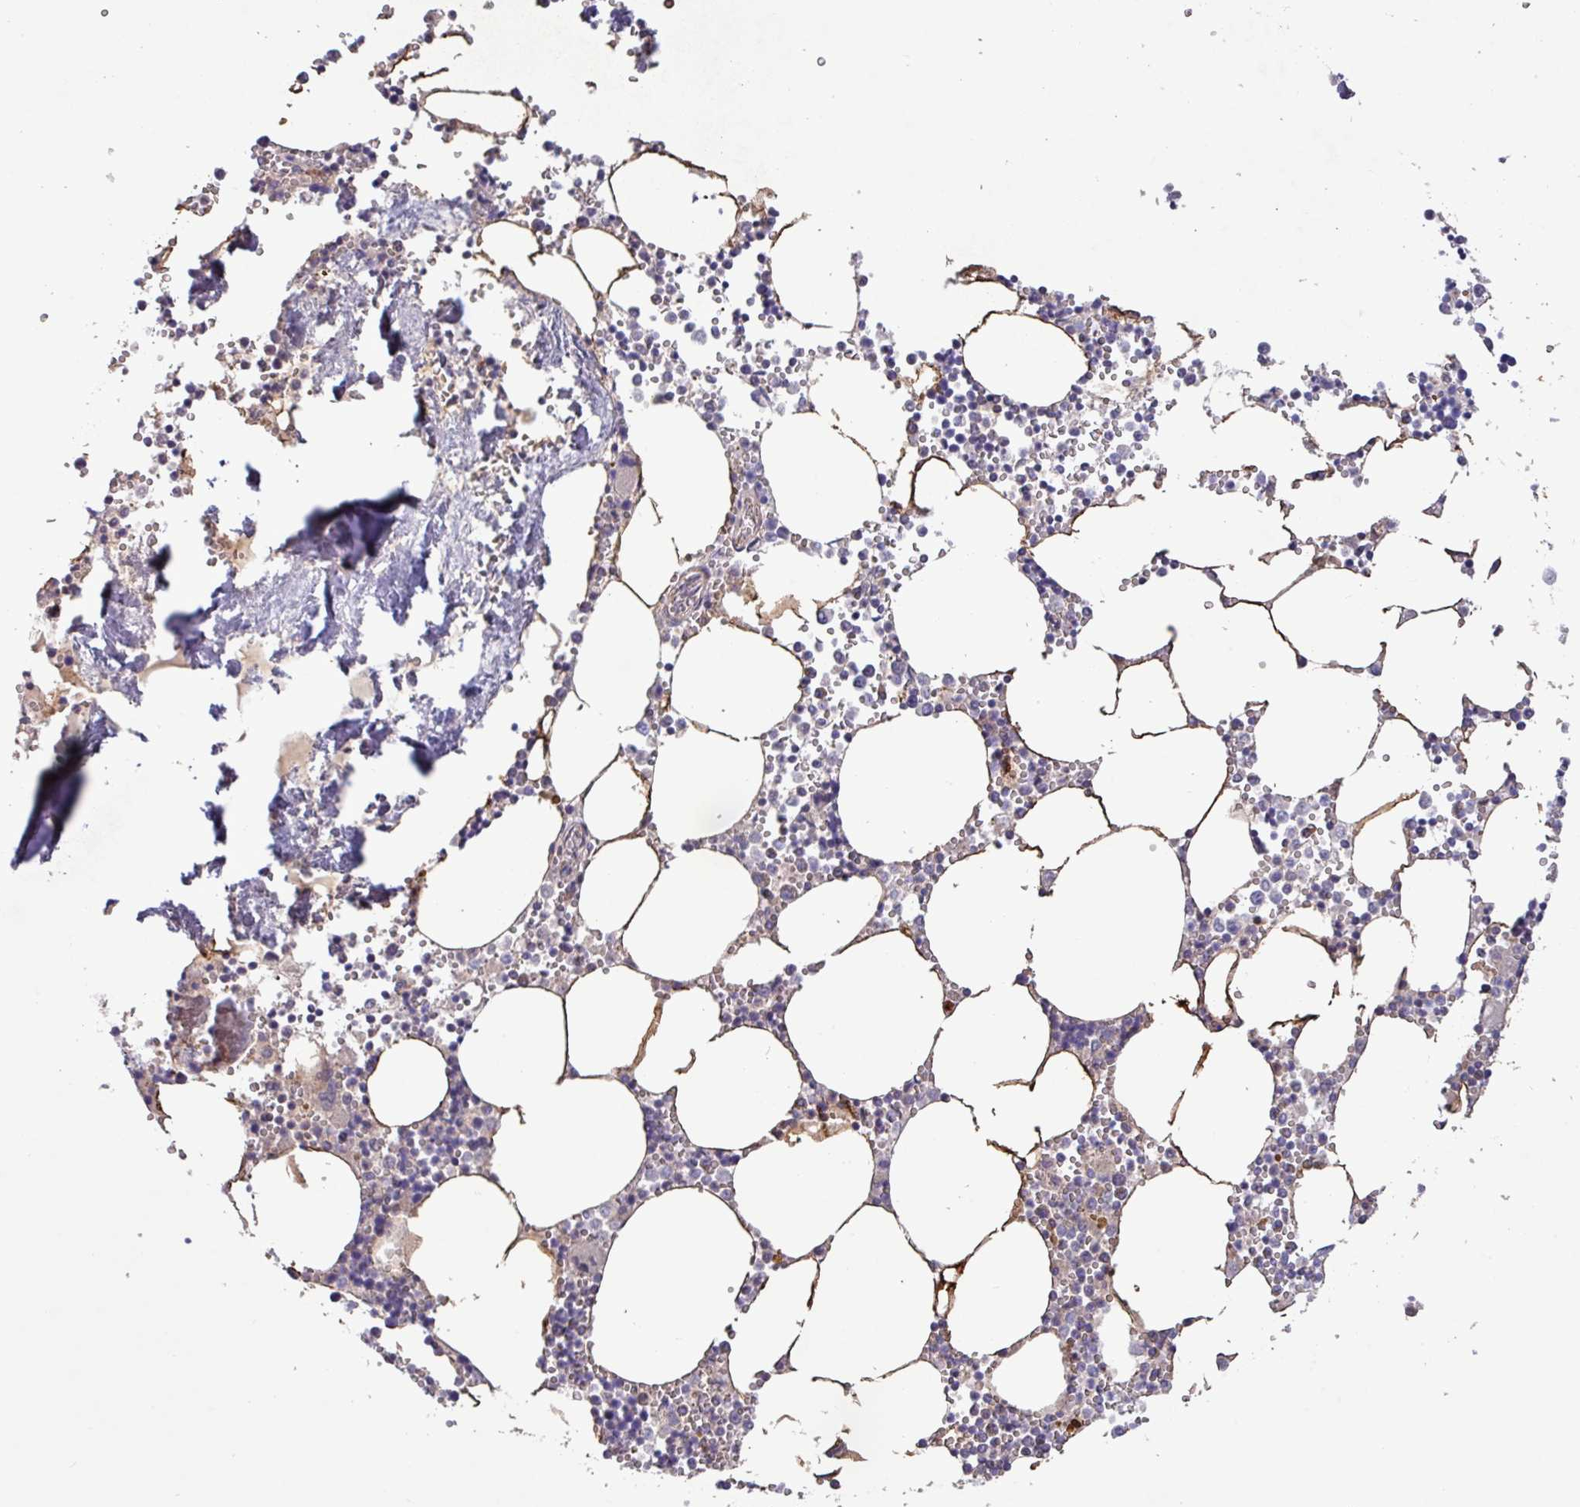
{"staining": {"intensity": "weak", "quantity": "<25%", "location": "cytoplasmic/membranous"}, "tissue": "bone marrow", "cell_type": "Hematopoietic cells", "image_type": "normal", "snomed": [{"axis": "morphology", "description": "Normal tissue, NOS"}, {"axis": "topography", "description": "Bone marrow"}], "caption": "This photomicrograph is of benign bone marrow stained with immunohistochemistry (IHC) to label a protein in brown with the nuclei are counter-stained blue. There is no staining in hematopoietic cells. The staining is performed using DAB brown chromogen with nuclei counter-stained in using hematoxylin.", "gene": "TNFSF12", "patient": {"sex": "male", "age": 54}}